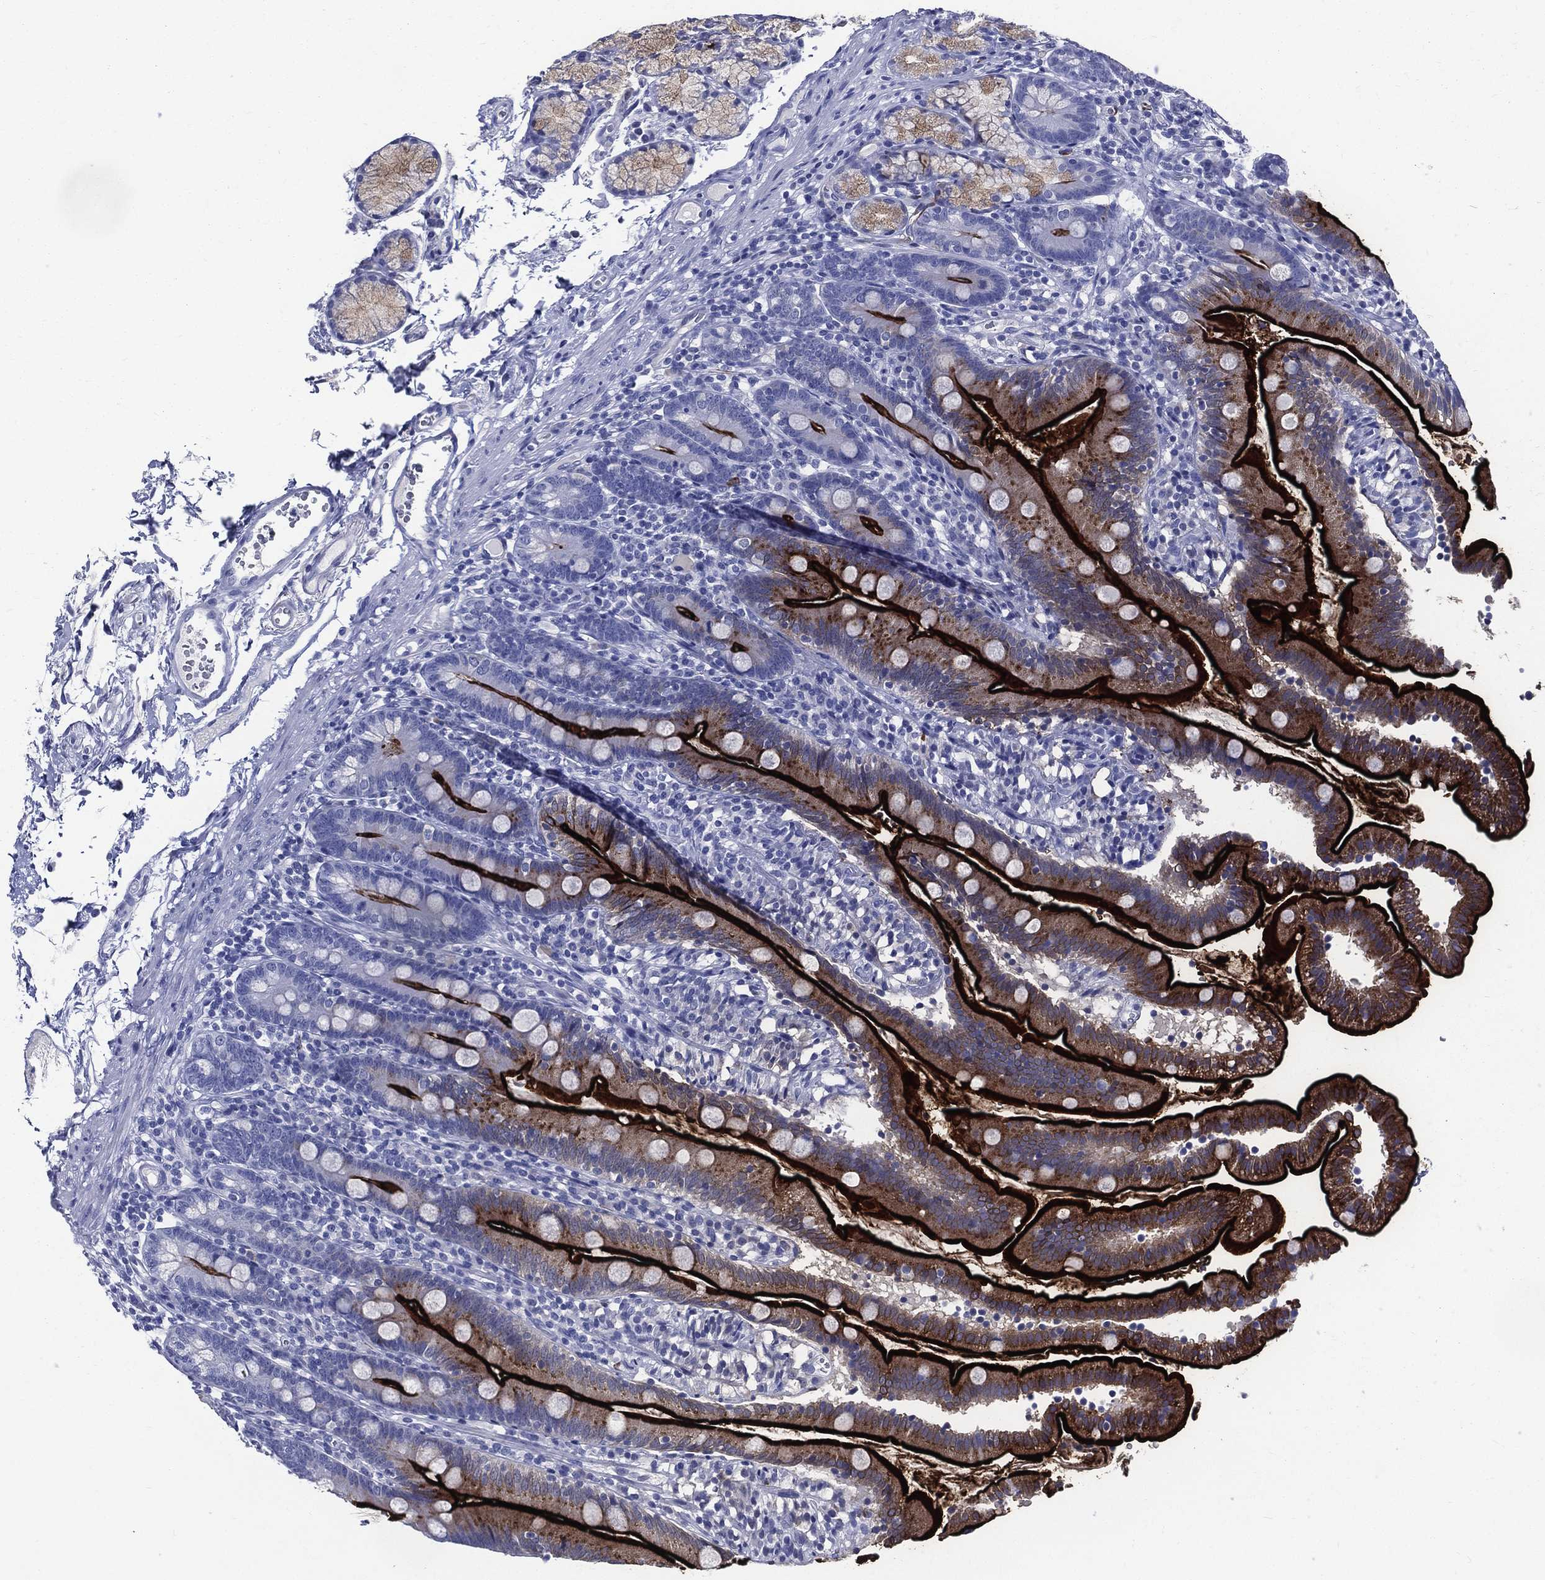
{"staining": {"intensity": "strong", "quantity": "25%-75%", "location": "cytoplasmic/membranous"}, "tissue": "duodenum", "cell_type": "Glandular cells", "image_type": "normal", "snomed": [{"axis": "morphology", "description": "Normal tissue, NOS"}, {"axis": "topography", "description": "Duodenum"}], "caption": "Immunohistochemistry of unremarkable human duodenum exhibits high levels of strong cytoplasmic/membranous expression in approximately 25%-75% of glandular cells.", "gene": "ACE2", "patient": {"sex": "female", "age": 67}}